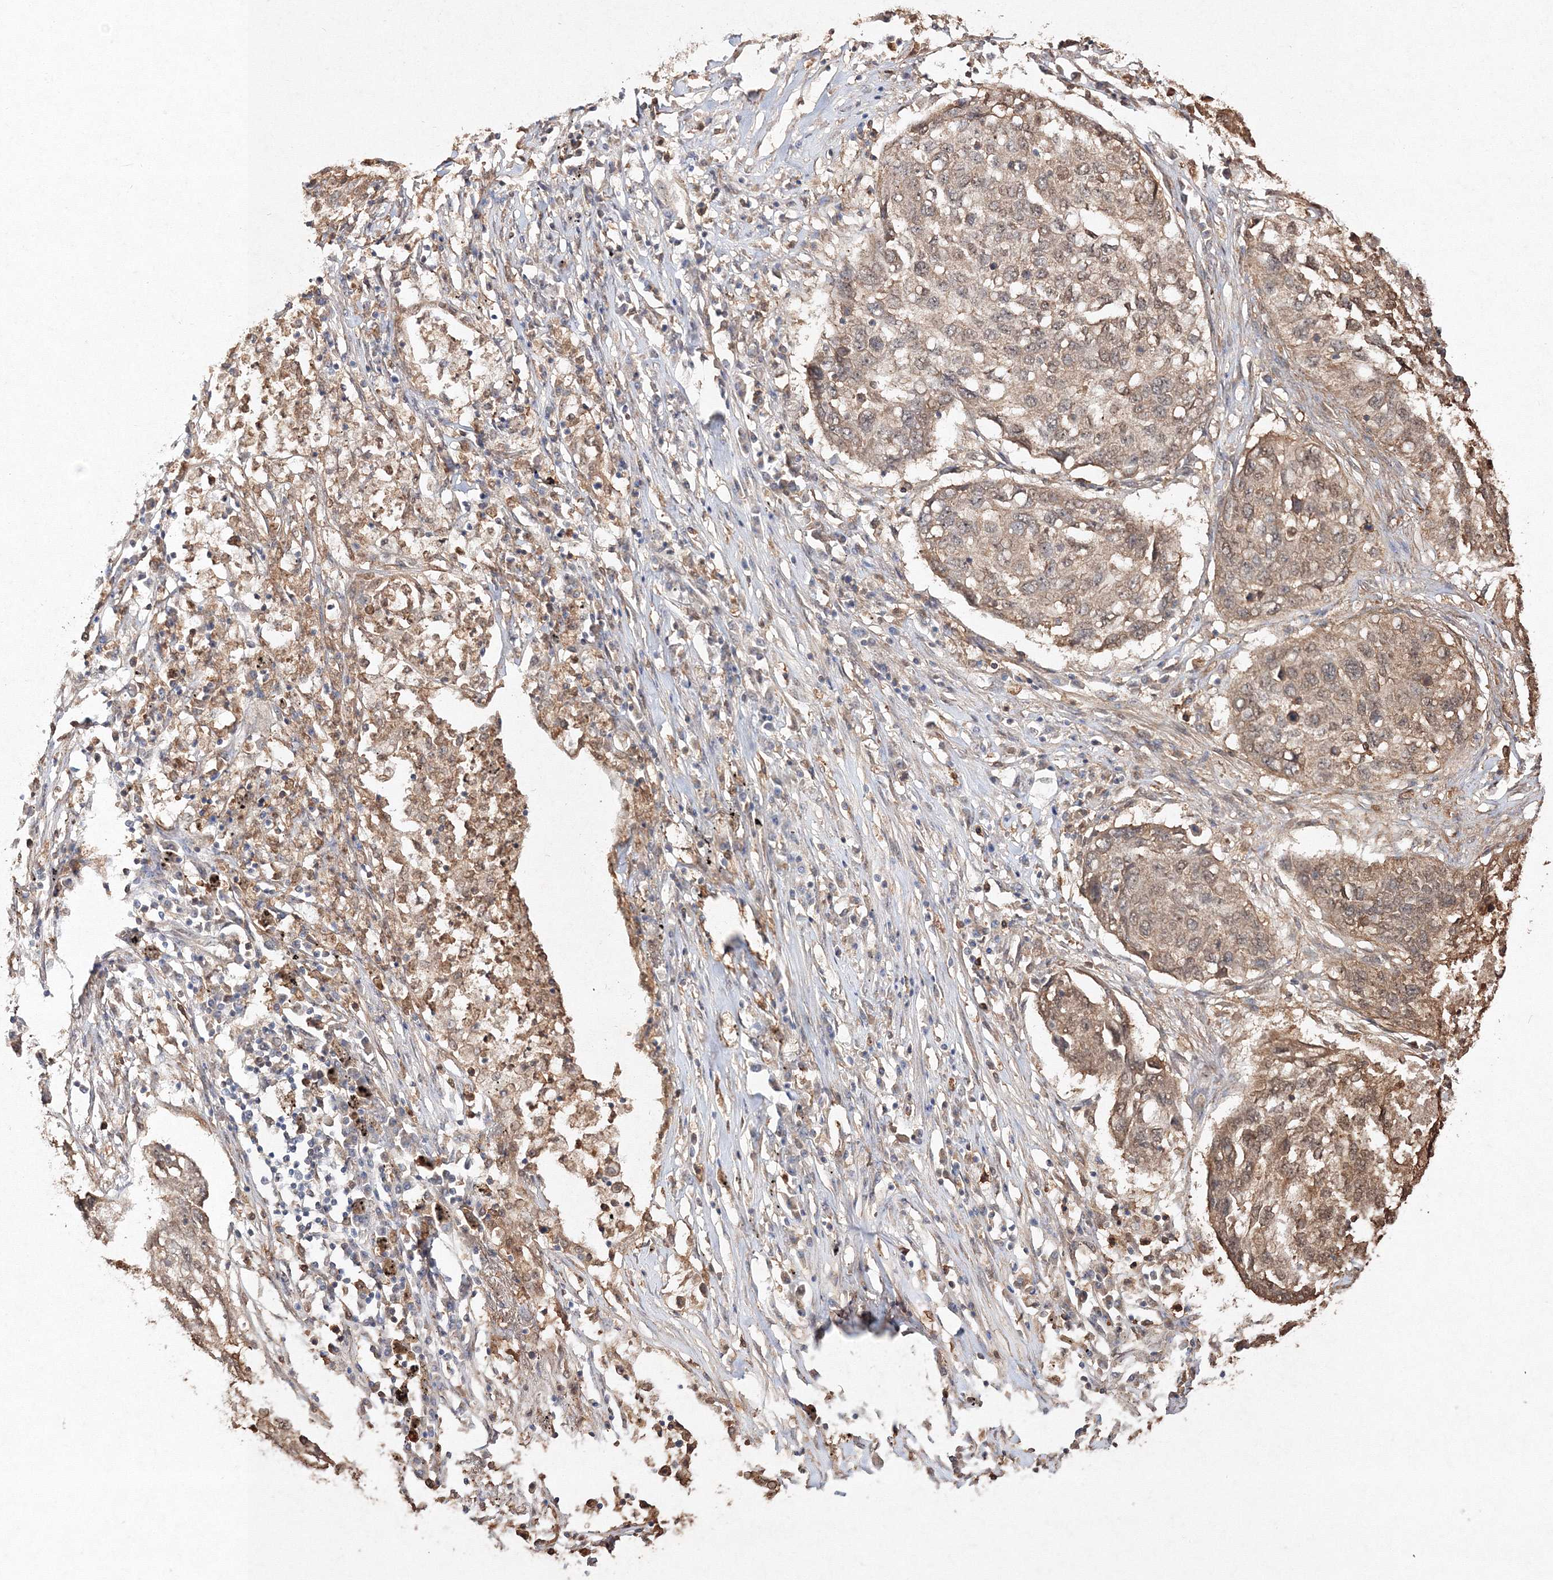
{"staining": {"intensity": "weak", "quantity": ">75%", "location": "cytoplasmic/membranous,nuclear"}, "tissue": "lung cancer", "cell_type": "Tumor cells", "image_type": "cancer", "snomed": [{"axis": "morphology", "description": "Squamous cell carcinoma, NOS"}, {"axis": "topography", "description": "Lung"}], "caption": "The photomicrograph demonstrates staining of lung cancer (squamous cell carcinoma), revealing weak cytoplasmic/membranous and nuclear protein expression (brown color) within tumor cells. (Stains: DAB in brown, nuclei in blue, Microscopy: brightfield microscopy at high magnification).", "gene": "S100A11", "patient": {"sex": "female", "age": 63}}